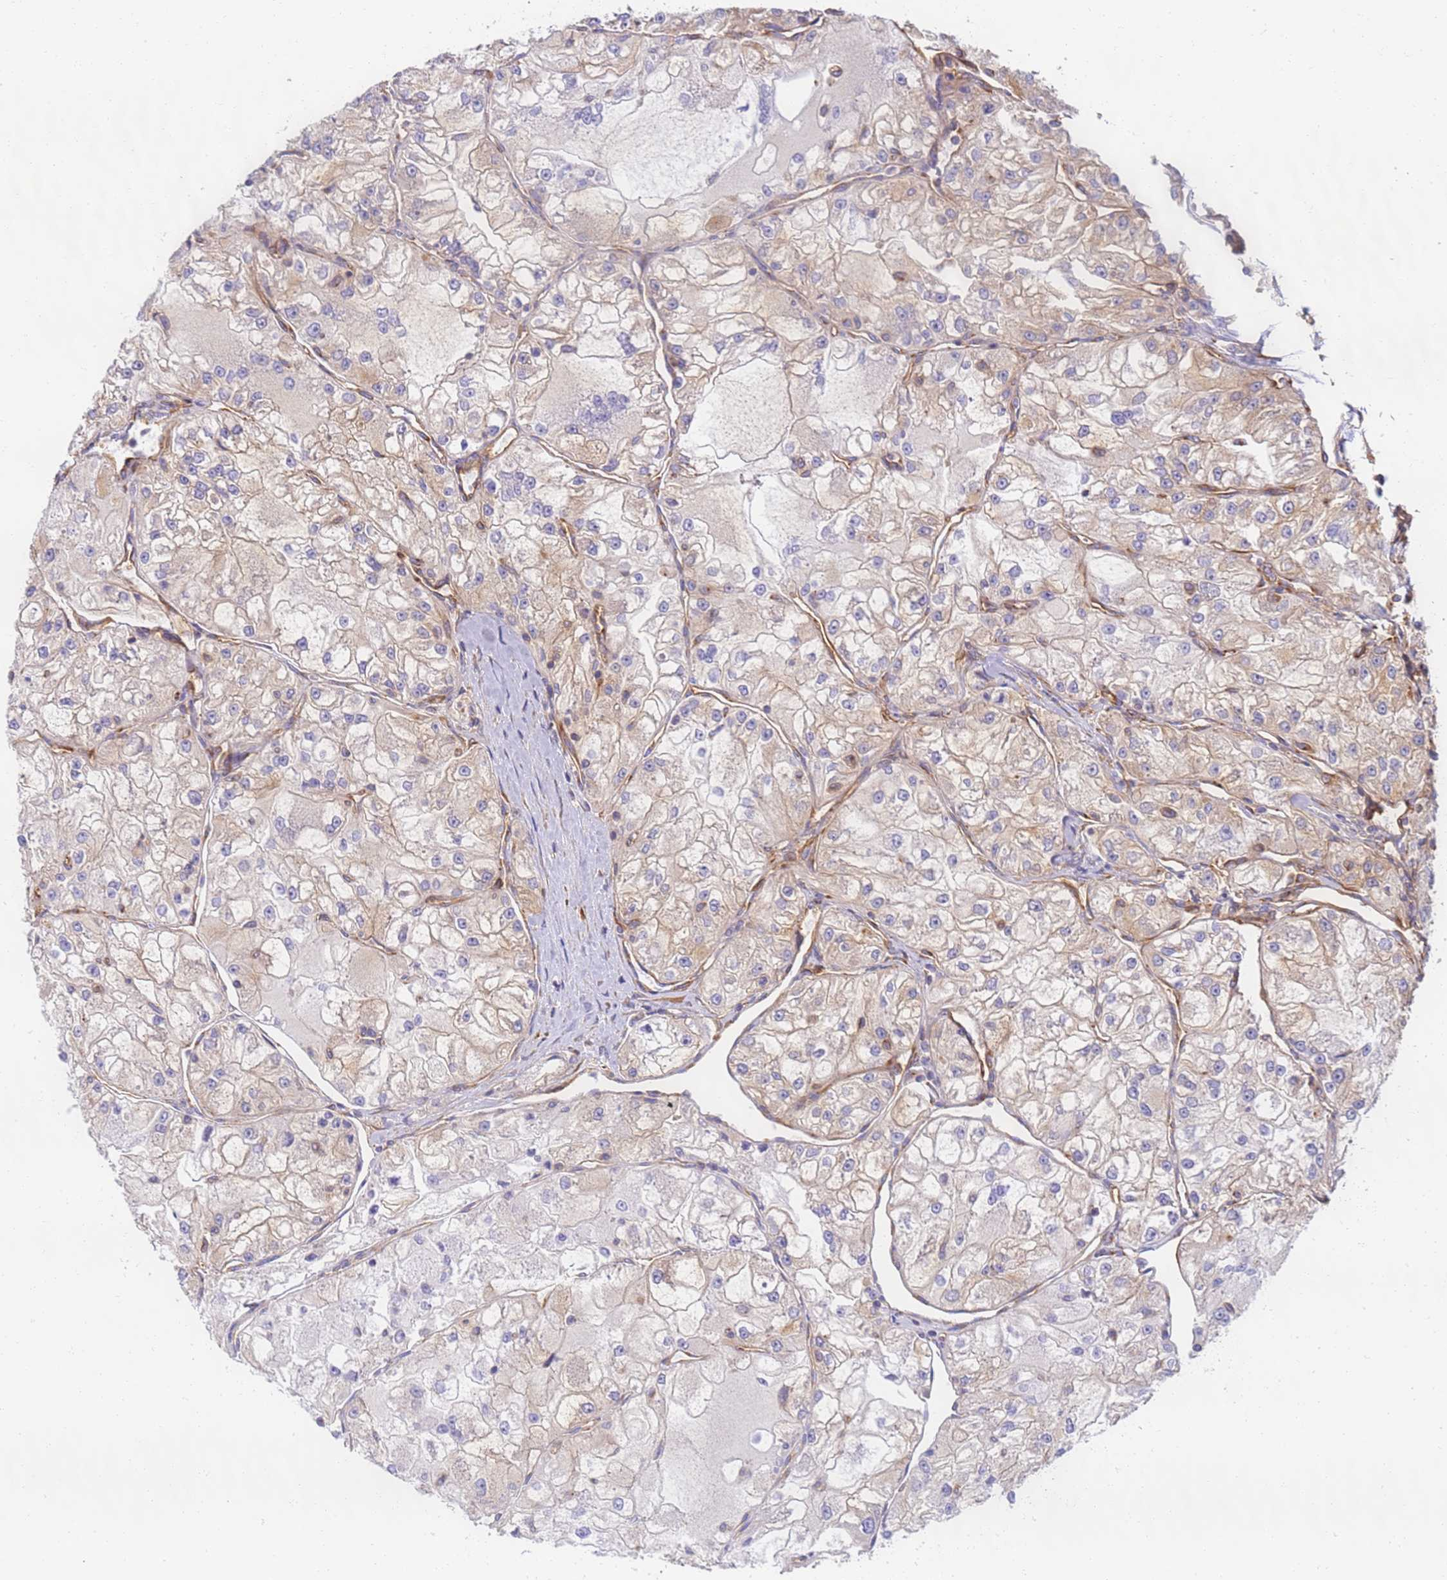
{"staining": {"intensity": "negative", "quantity": "none", "location": "none"}, "tissue": "renal cancer", "cell_type": "Tumor cells", "image_type": "cancer", "snomed": [{"axis": "morphology", "description": "Adenocarcinoma, NOS"}, {"axis": "topography", "description": "Kidney"}], "caption": "There is no significant positivity in tumor cells of adenocarcinoma (renal). (Brightfield microscopy of DAB immunohistochemistry (IHC) at high magnification).", "gene": "DYNC1I2", "patient": {"sex": "female", "age": 72}}